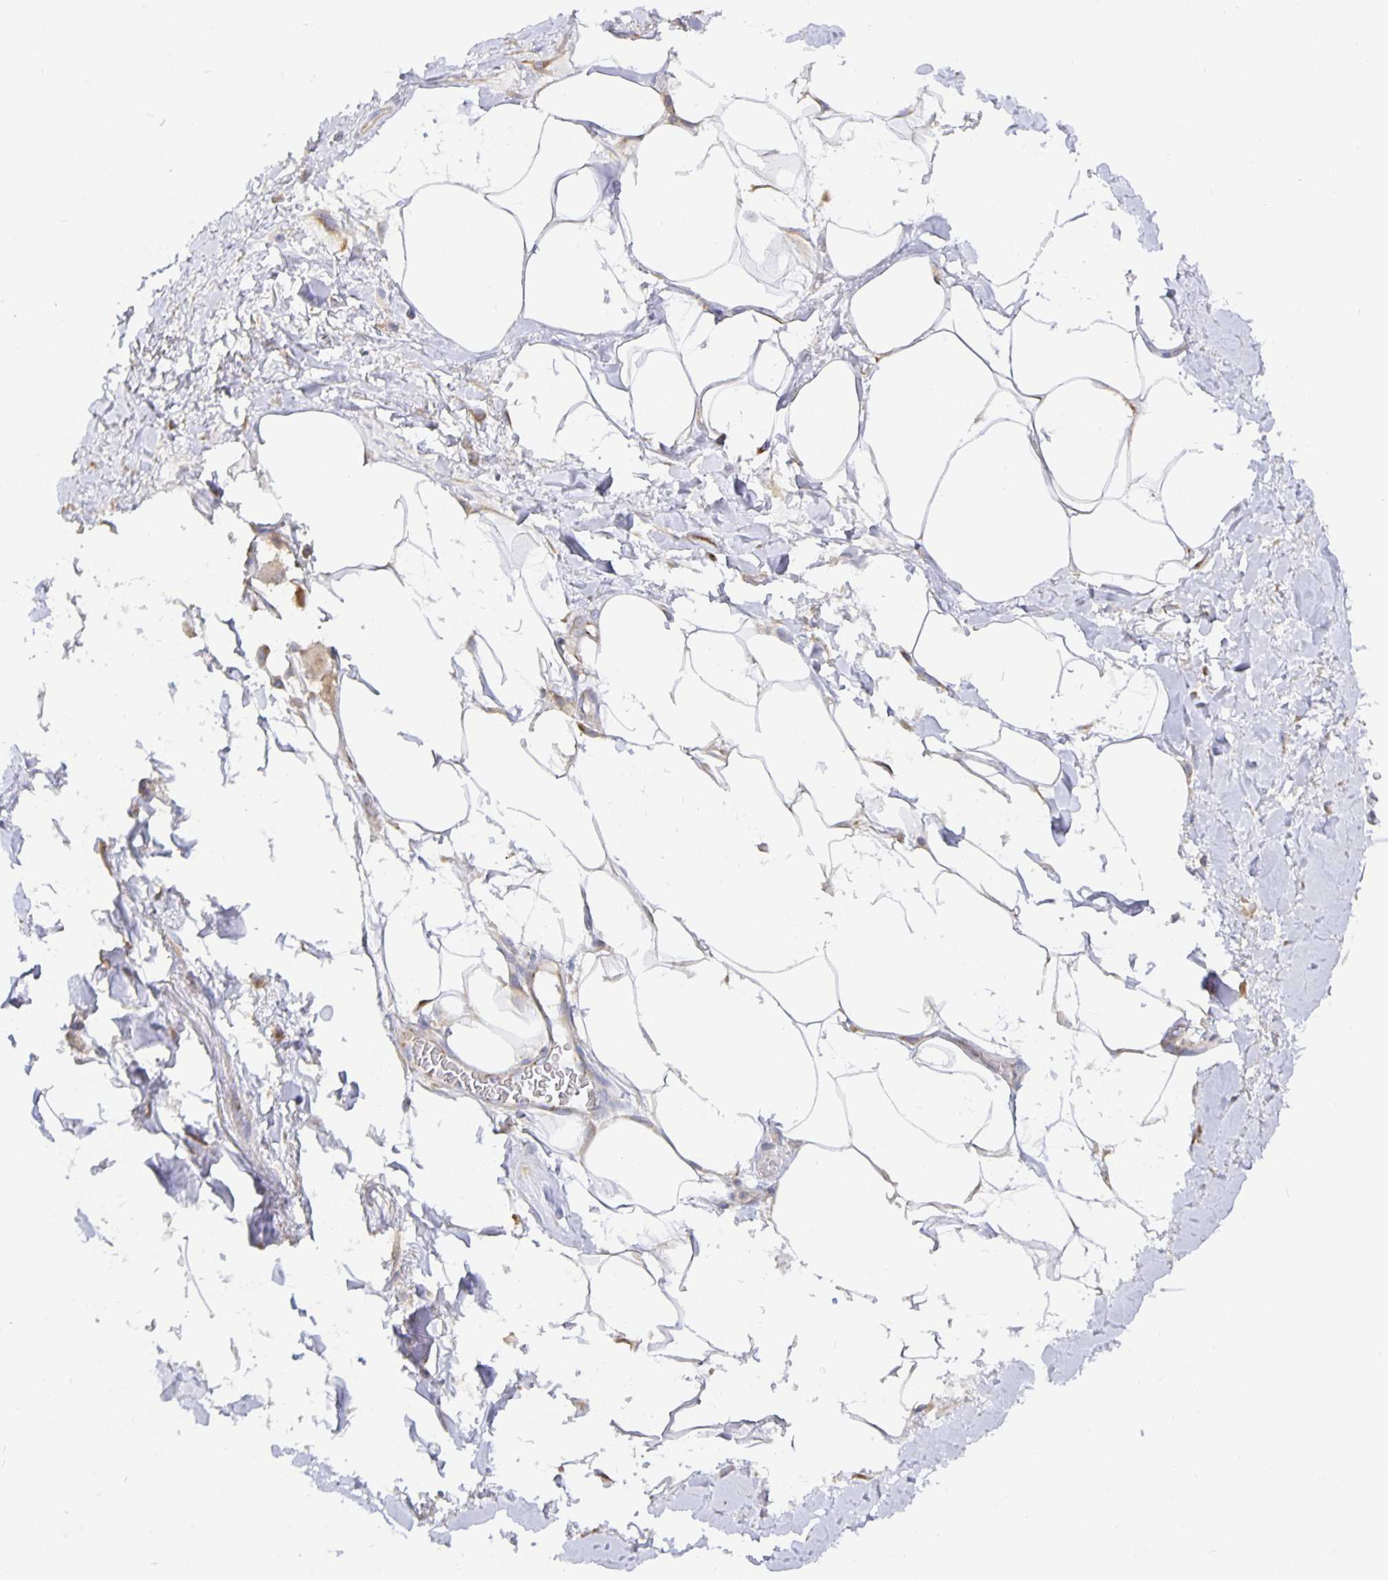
{"staining": {"intensity": "negative", "quantity": "none", "location": "none"}, "tissue": "adipose tissue", "cell_type": "Adipocytes", "image_type": "normal", "snomed": [{"axis": "morphology", "description": "Normal tissue, NOS"}, {"axis": "topography", "description": "Vagina"}, {"axis": "topography", "description": "Peripheral nerve tissue"}], "caption": "The histopathology image demonstrates no staining of adipocytes in unremarkable adipose tissue. (DAB (3,3'-diaminobenzidine) immunohistochemistry with hematoxylin counter stain).", "gene": "USO1", "patient": {"sex": "female", "age": 71}}